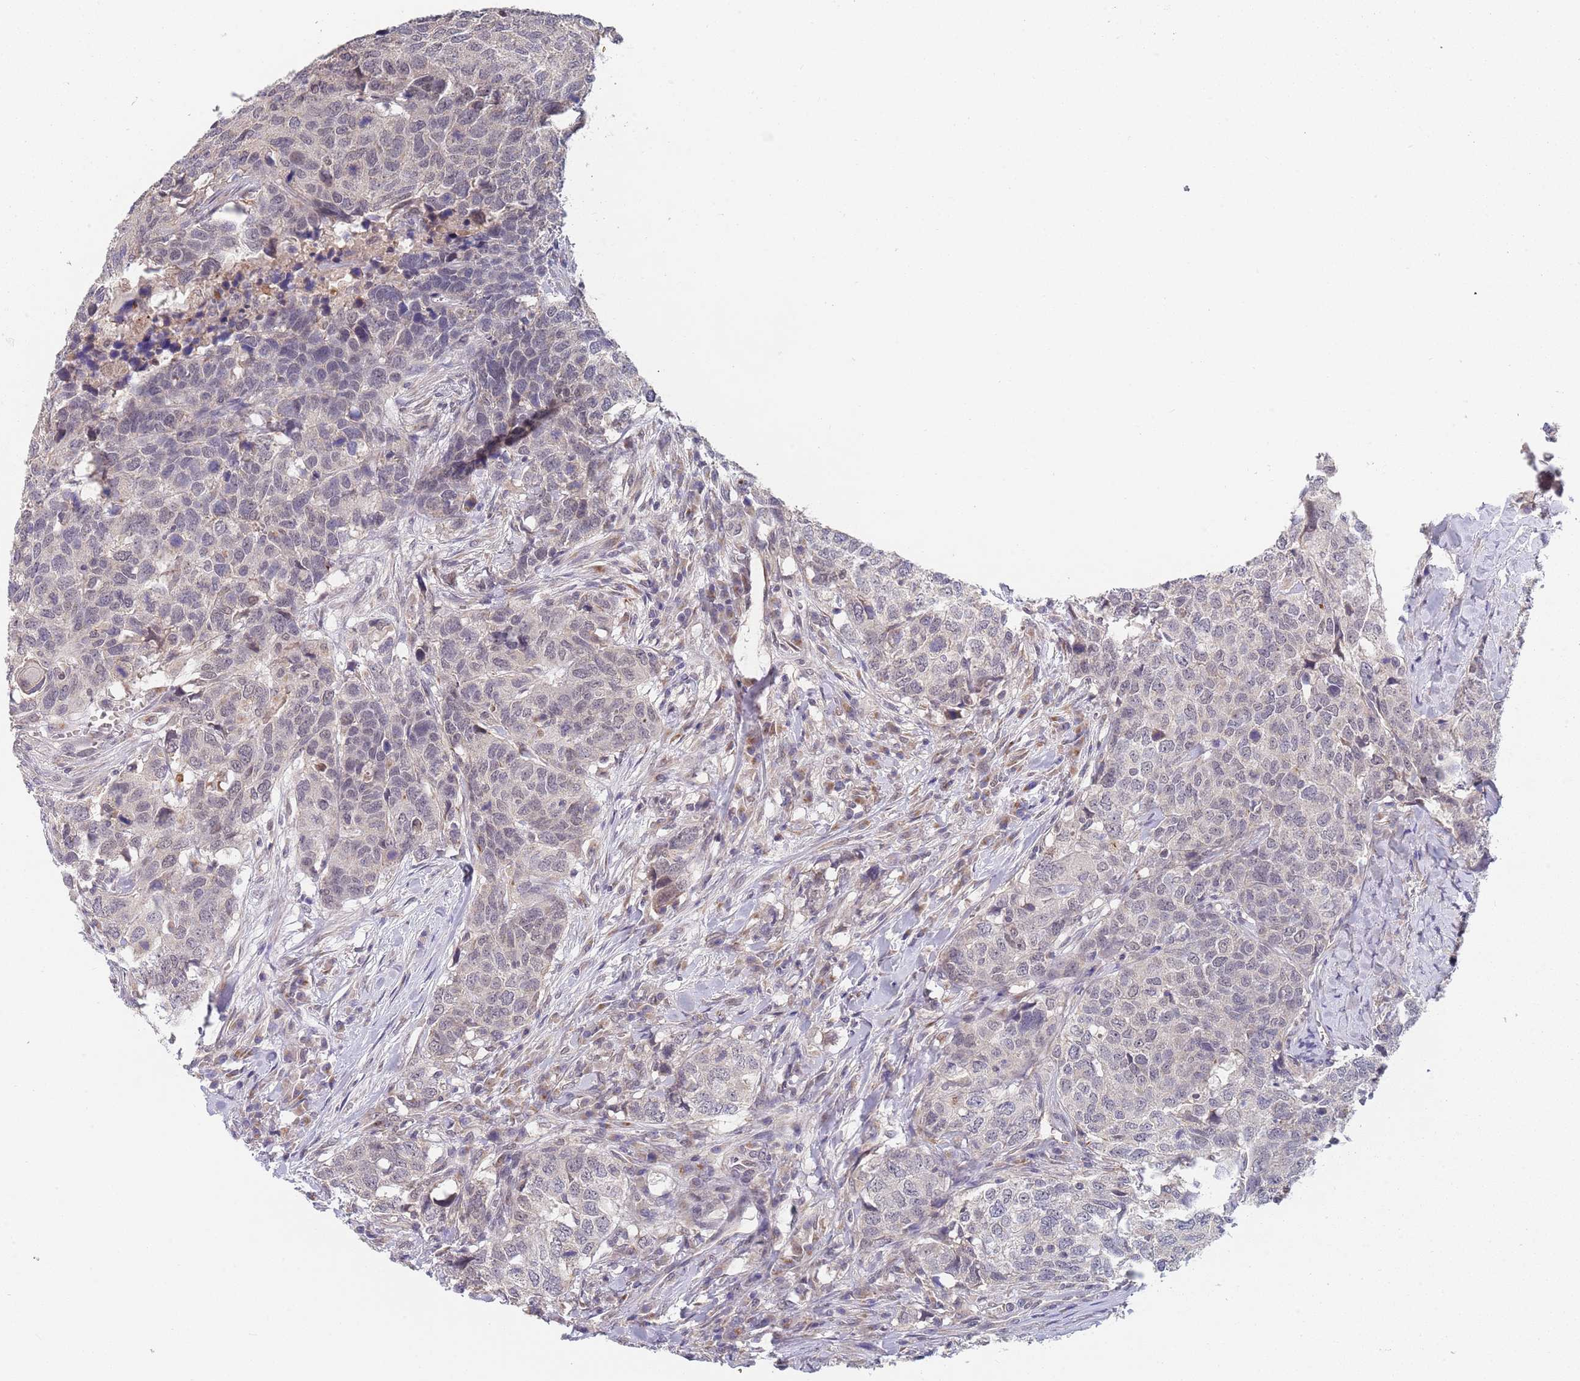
{"staining": {"intensity": "weak", "quantity": "<25%", "location": "nuclear"}, "tissue": "head and neck cancer", "cell_type": "Tumor cells", "image_type": "cancer", "snomed": [{"axis": "morphology", "description": "Normal tissue, NOS"}, {"axis": "morphology", "description": "Squamous cell carcinoma, NOS"}, {"axis": "topography", "description": "Skeletal muscle"}, {"axis": "topography", "description": "Vascular tissue"}, {"axis": "topography", "description": "Peripheral nerve tissue"}, {"axis": "topography", "description": "Head-Neck"}], "caption": "Immunohistochemistry of human squamous cell carcinoma (head and neck) demonstrates no positivity in tumor cells.", "gene": "B4GALT4", "patient": {"sex": "male", "age": 66}}